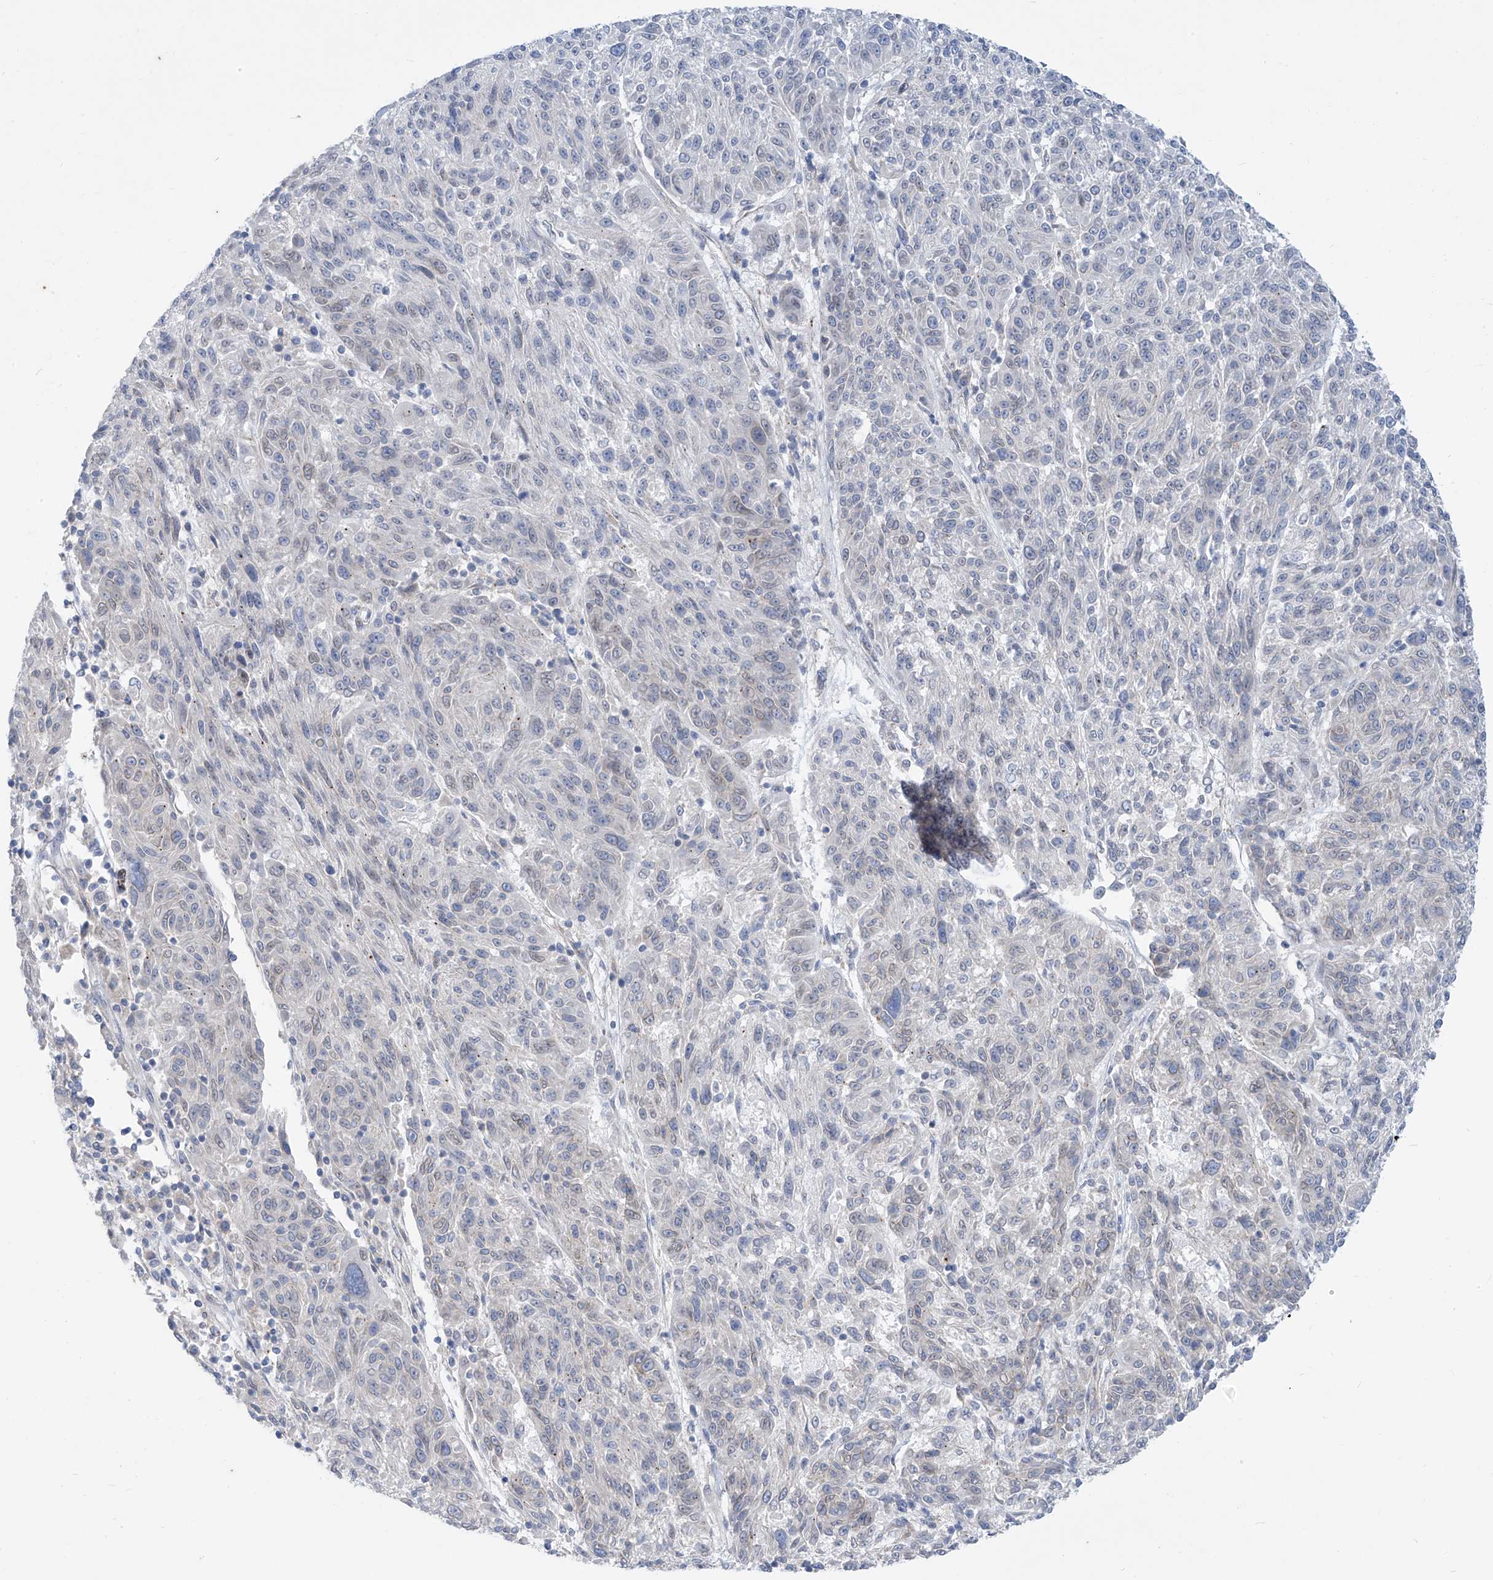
{"staining": {"intensity": "weak", "quantity": "<25%", "location": "cytoplasmic/membranous,nuclear"}, "tissue": "melanoma", "cell_type": "Tumor cells", "image_type": "cancer", "snomed": [{"axis": "morphology", "description": "Malignant melanoma, NOS"}, {"axis": "topography", "description": "Skin"}], "caption": "An immunohistochemistry (IHC) image of malignant melanoma is shown. There is no staining in tumor cells of malignant melanoma.", "gene": "KRTAP25-1", "patient": {"sex": "male", "age": 53}}